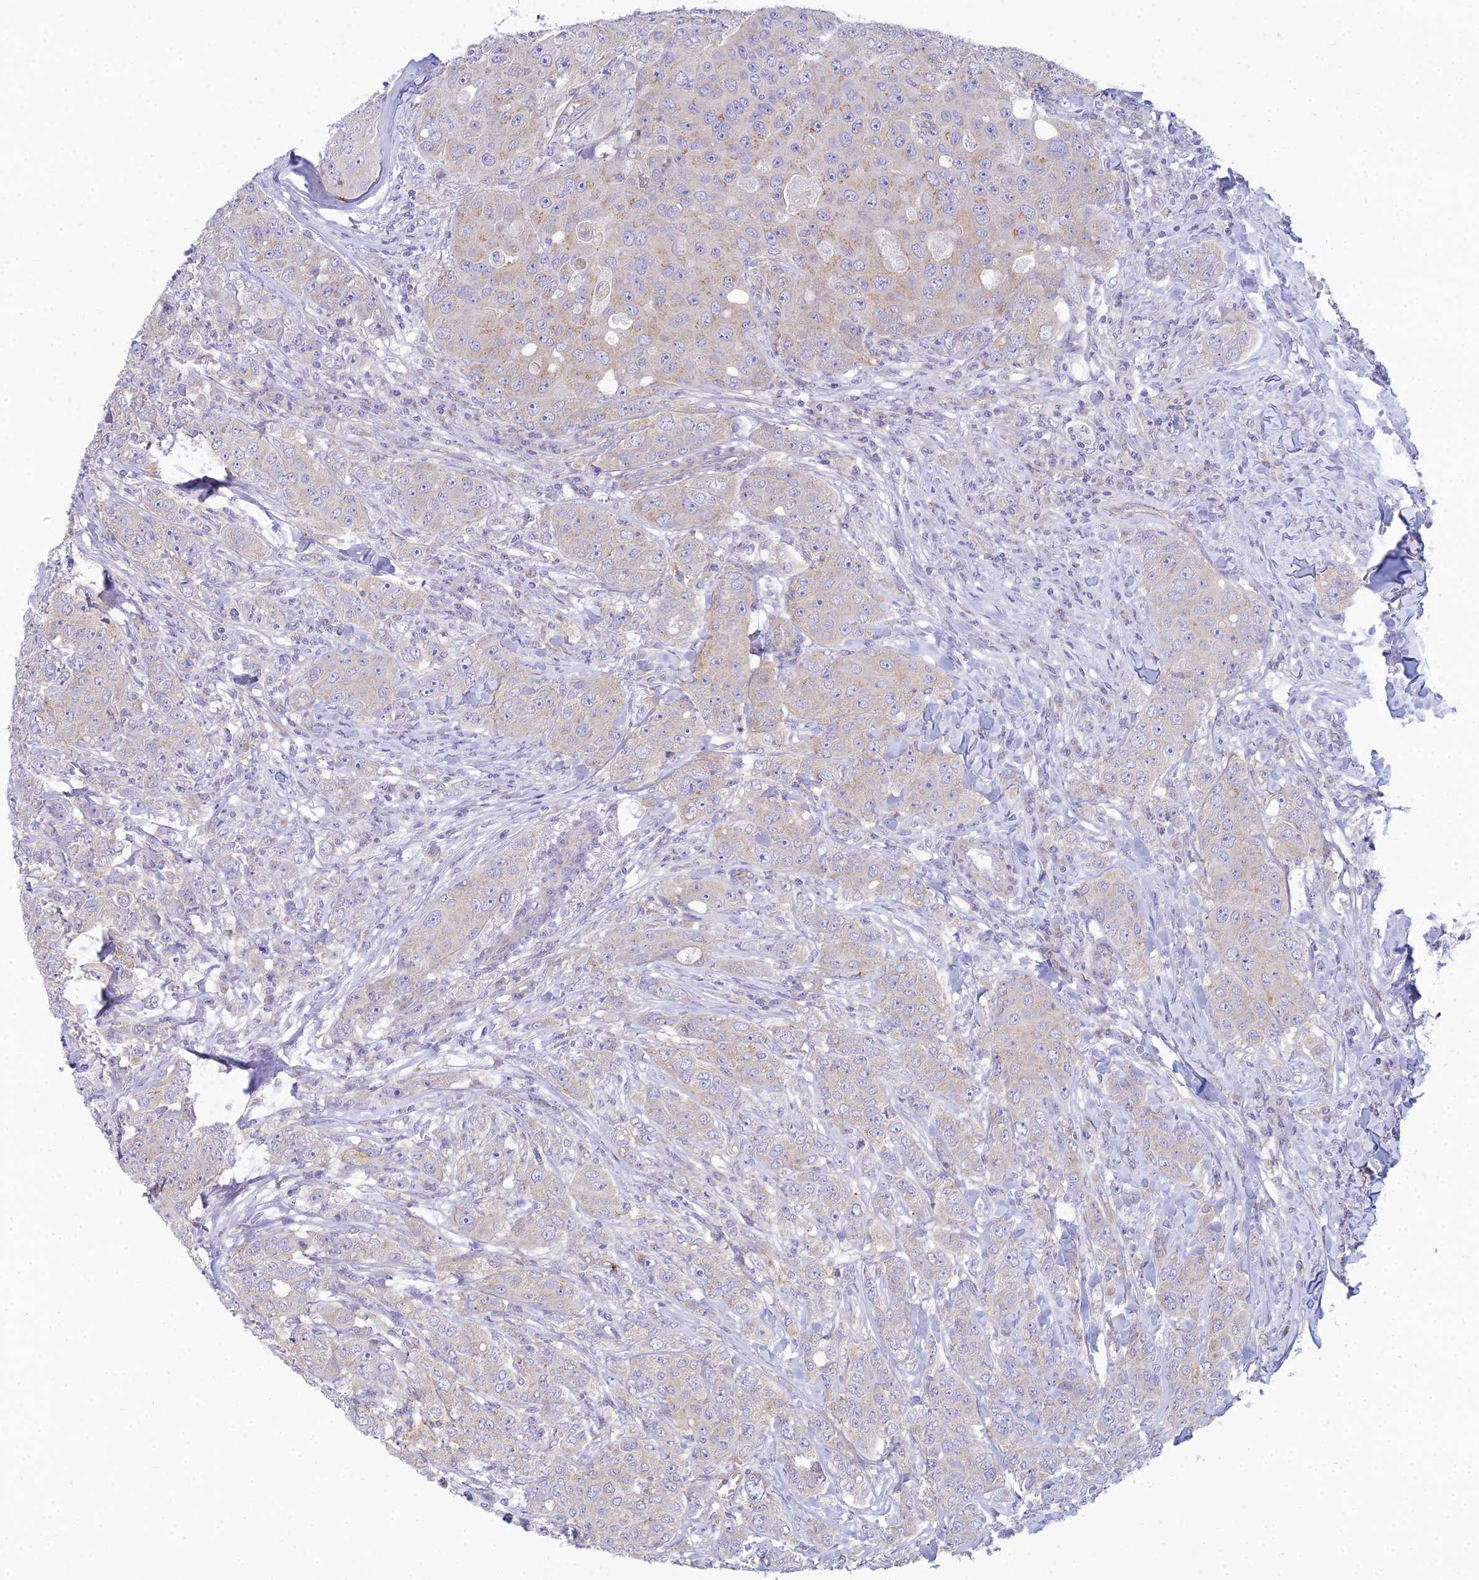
{"staining": {"intensity": "moderate", "quantity": "<25%", "location": "cytoplasmic/membranous"}, "tissue": "breast cancer", "cell_type": "Tumor cells", "image_type": "cancer", "snomed": [{"axis": "morphology", "description": "Duct carcinoma"}, {"axis": "topography", "description": "Breast"}], "caption": "Immunohistochemistry (IHC) (DAB (3,3'-diaminobenzidine)) staining of breast cancer (invasive ductal carcinoma) demonstrates moderate cytoplasmic/membranous protein staining in about <25% of tumor cells.", "gene": "ZNF564", "patient": {"sex": "female", "age": 43}}